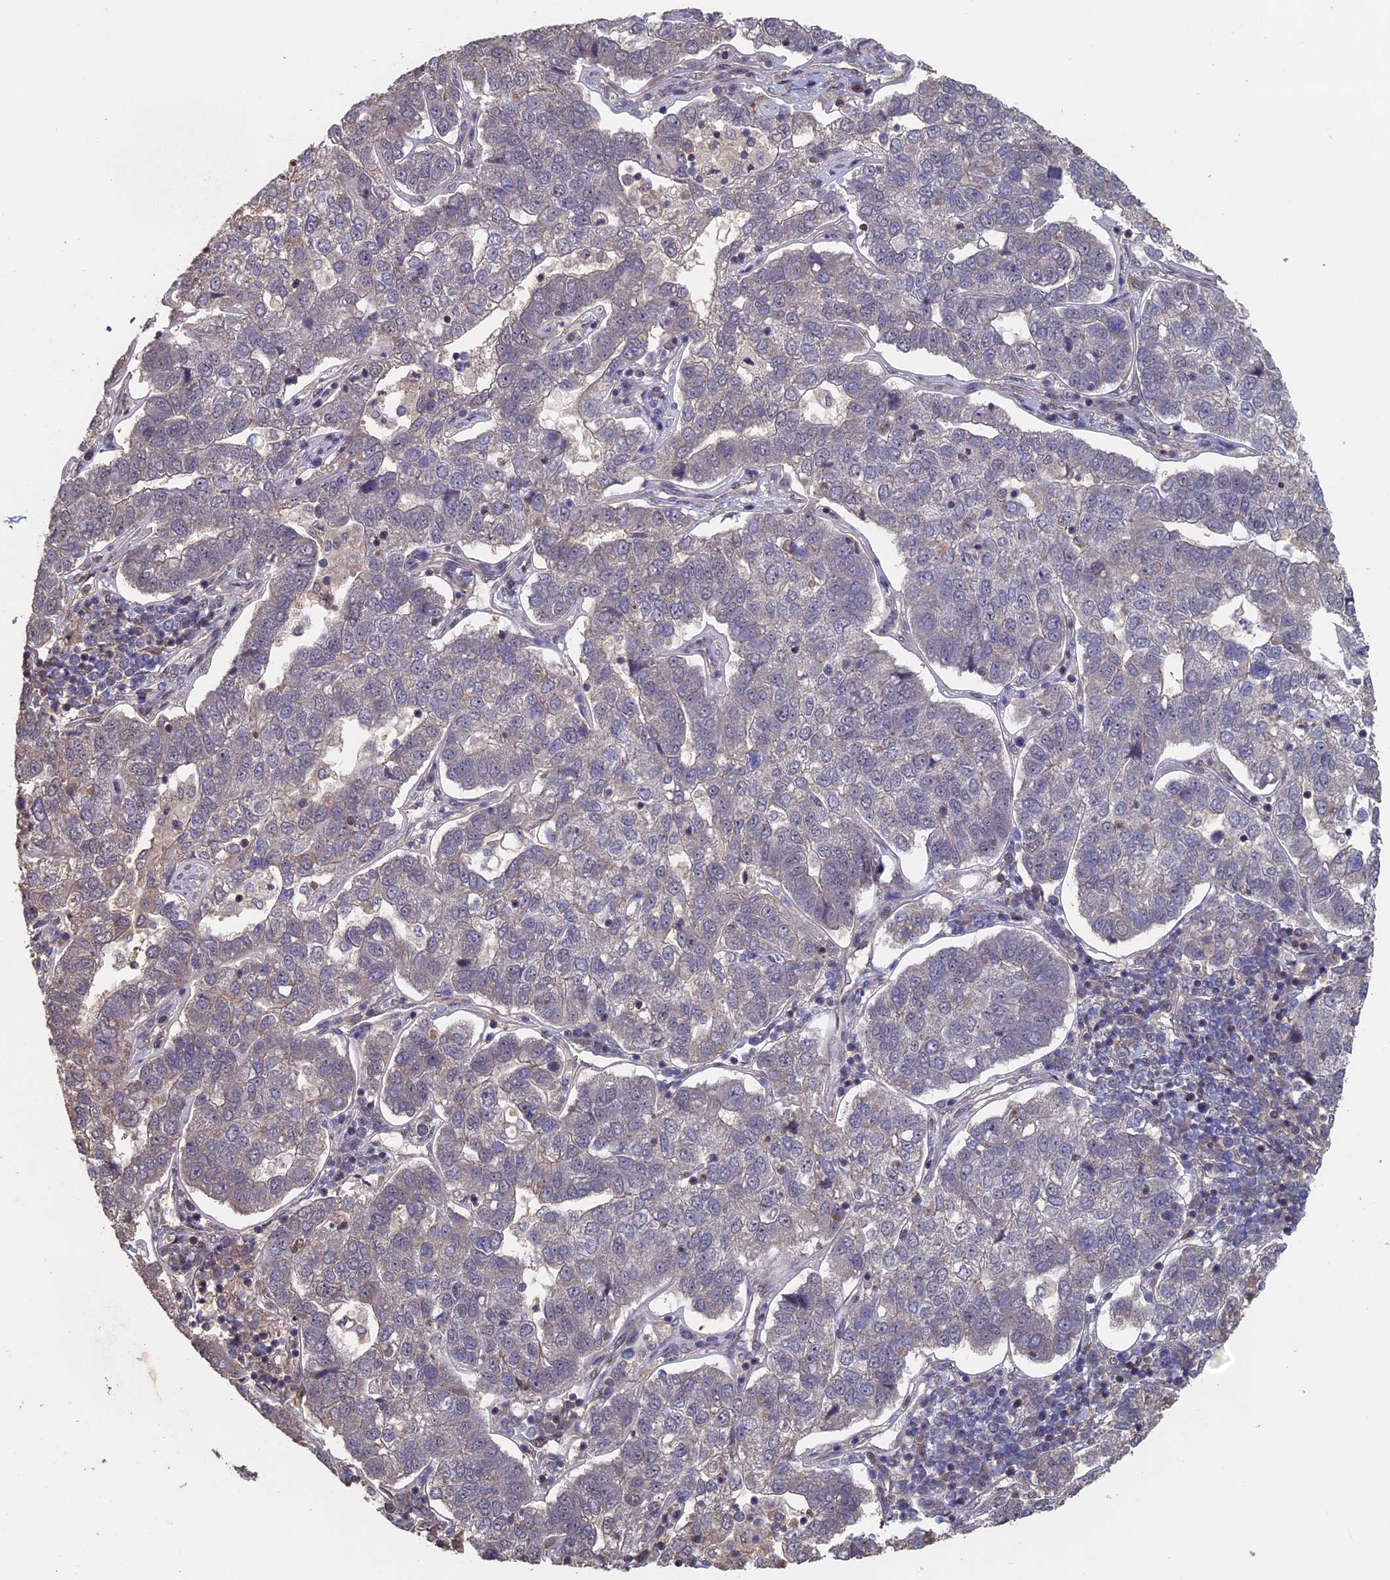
{"staining": {"intensity": "negative", "quantity": "none", "location": "none"}, "tissue": "pancreatic cancer", "cell_type": "Tumor cells", "image_type": "cancer", "snomed": [{"axis": "morphology", "description": "Adenocarcinoma, NOS"}, {"axis": "topography", "description": "Pancreas"}], "caption": "DAB (3,3'-diaminobenzidine) immunohistochemical staining of human pancreatic adenocarcinoma shows no significant positivity in tumor cells. Brightfield microscopy of IHC stained with DAB (brown) and hematoxylin (blue), captured at high magnification.", "gene": "KIAA1328", "patient": {"sex": "female", "age": 61}}